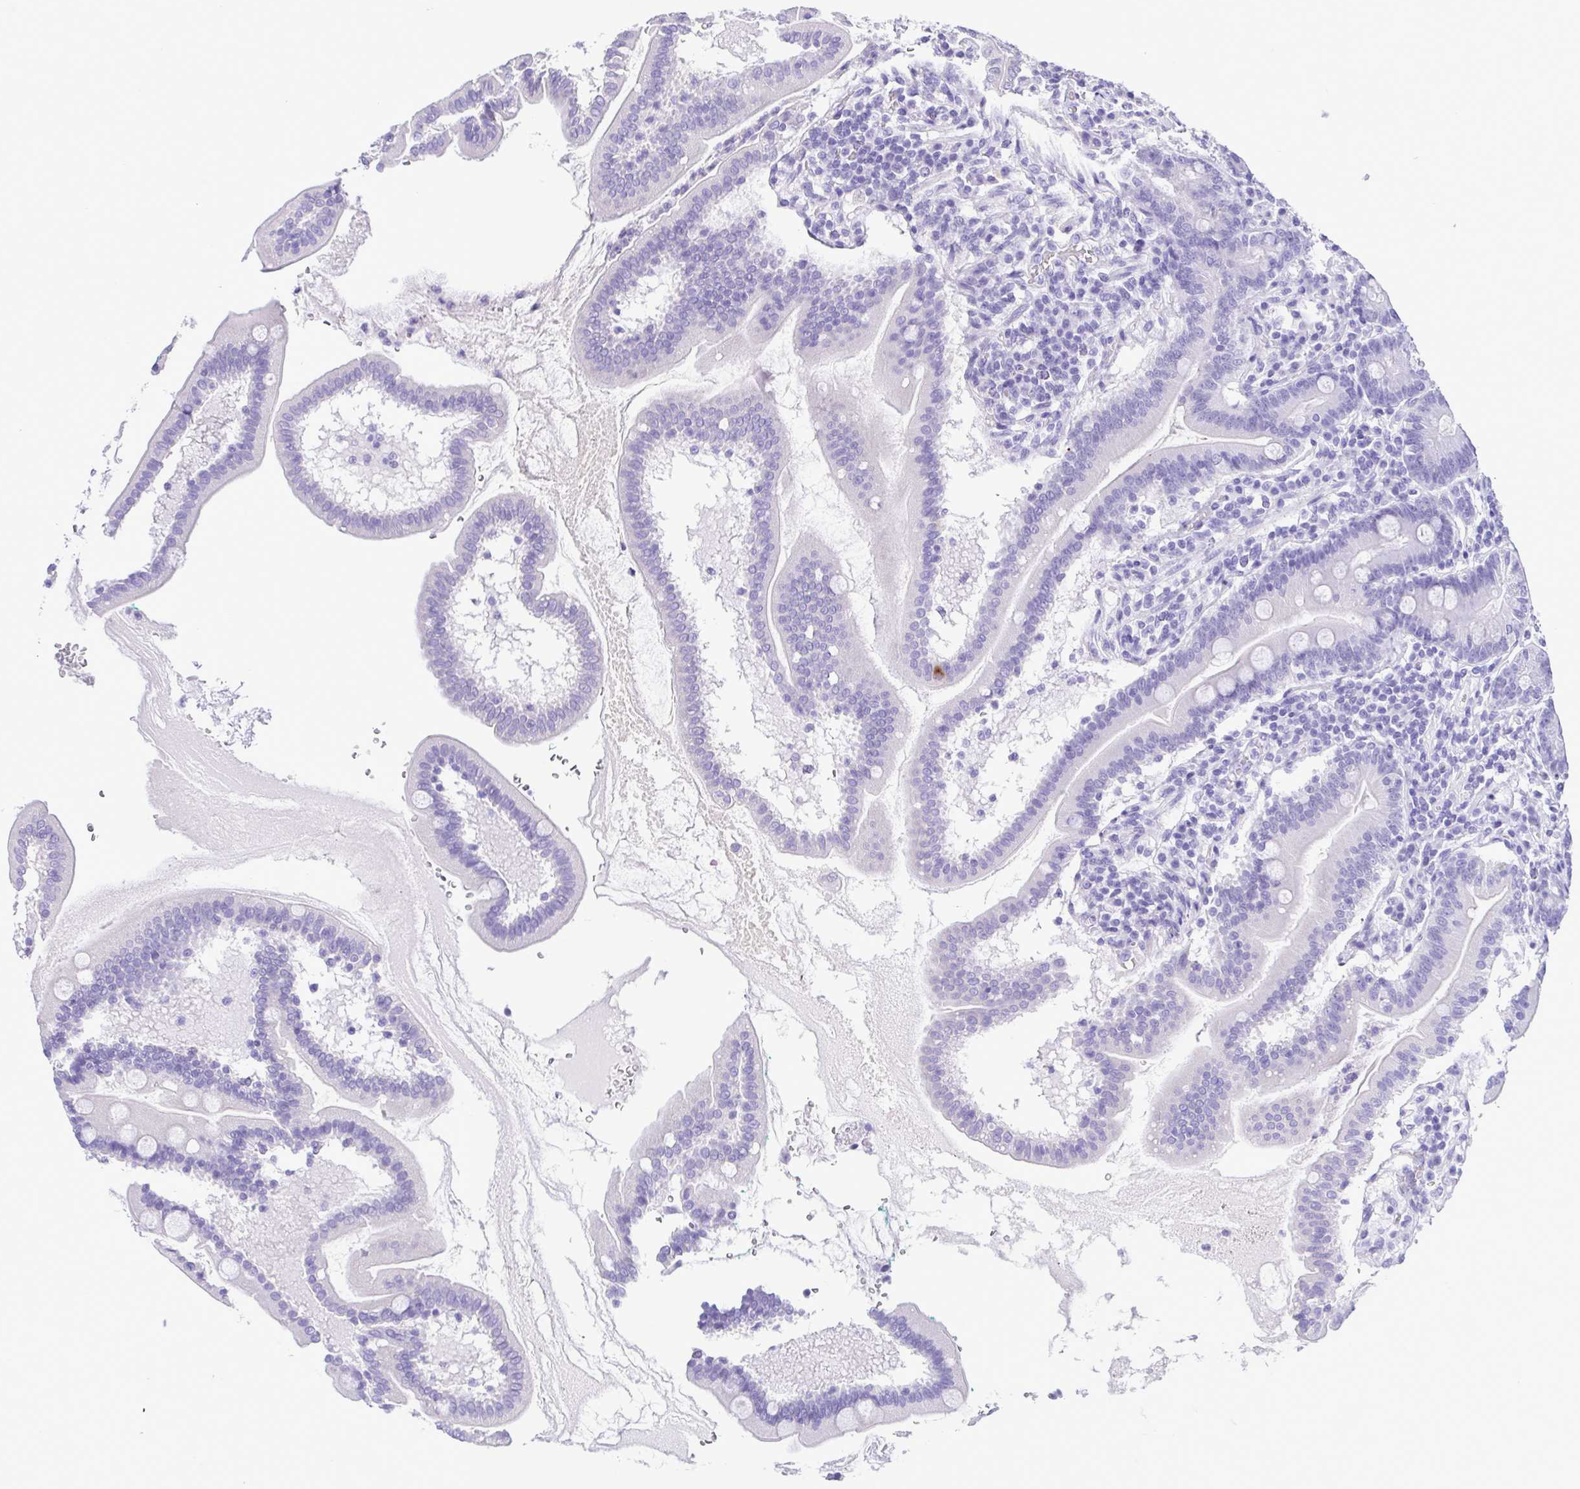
{"staining": {"intensity": "negative", "quantity": "none", "location": "none"}, "tissue": "duodenum", "cell_type": "Glandular cells", "image_type": "normal", "snomed": [{"axis": "morphology", "description": "Normal tissue, NOS"}, {"axis": "topography", "description": "Duodenum"}], "caption": "Immunohistochemical staining of benign duodenum exhibits no significant positivity in glandular cells.", "gene": "OVGP1", "patient": {"sex": "female", "age": 67}}